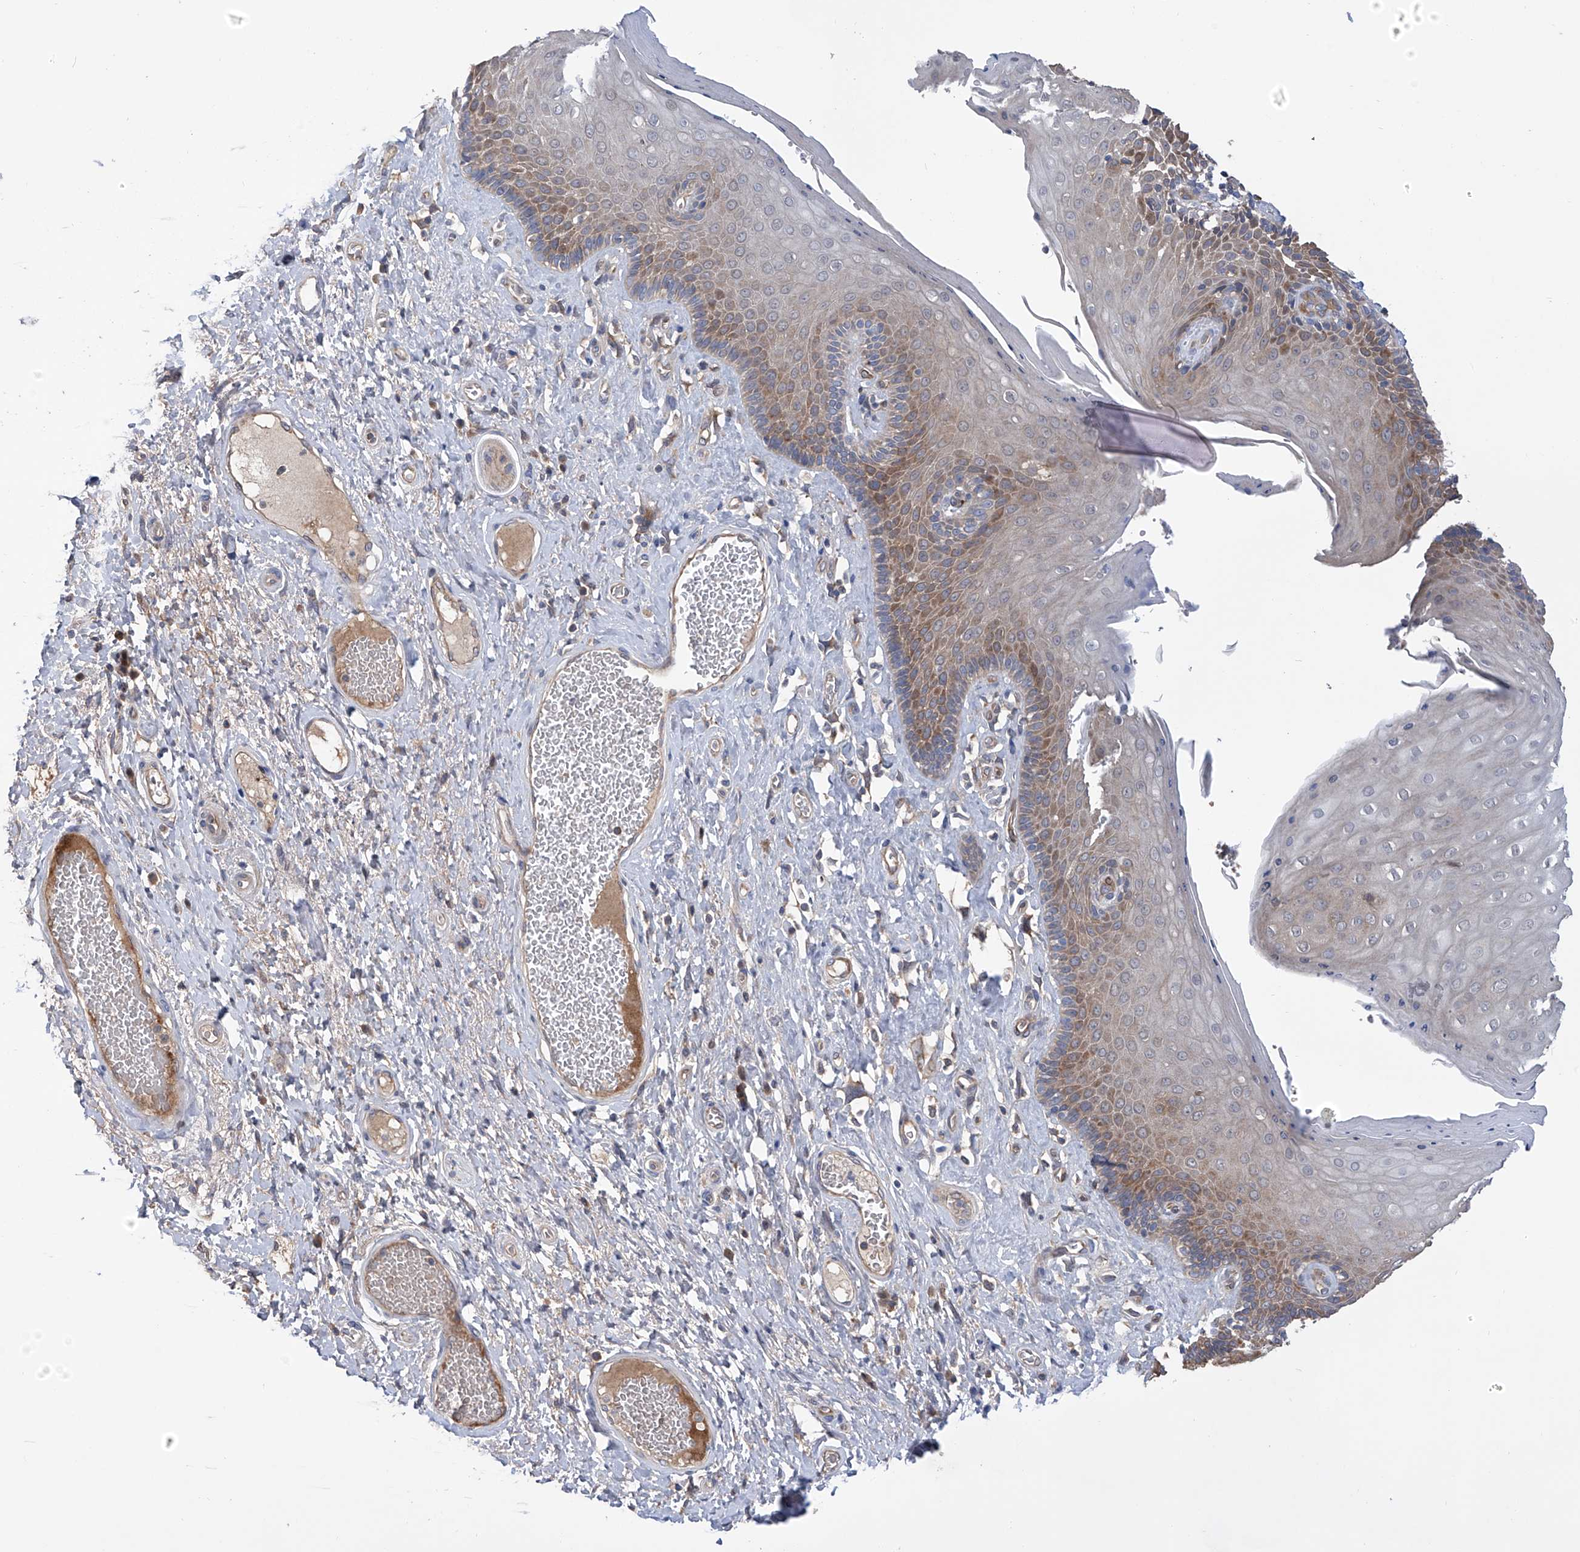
{"staining": {"intensity": "moderate", "quantity": ">75%", "location": "cytoplasmic/membranous"}, "tissue": "skin", "cell_type": "Epidermal cells", "image_type": "normal", "snomed": [{"axis": "morphology", "description": "Normal tissue, NOS"}, {"axis": "topography", "description": "Anal"}], "caption": "High-magnification brightfield microscopy of normal skin stained with DAB (brown) and counterstained with hematoxylin (blue). epidermal cells exhibit moderate cytoplasmic/membranous positivity is seen in about>75% of cells. Immunohistochemistry (ihc) stains the protein of interest in brown and the nuclei are stained blue.", "gene": "NUDT17", "patient": {"sex": "male", "age": 69}}